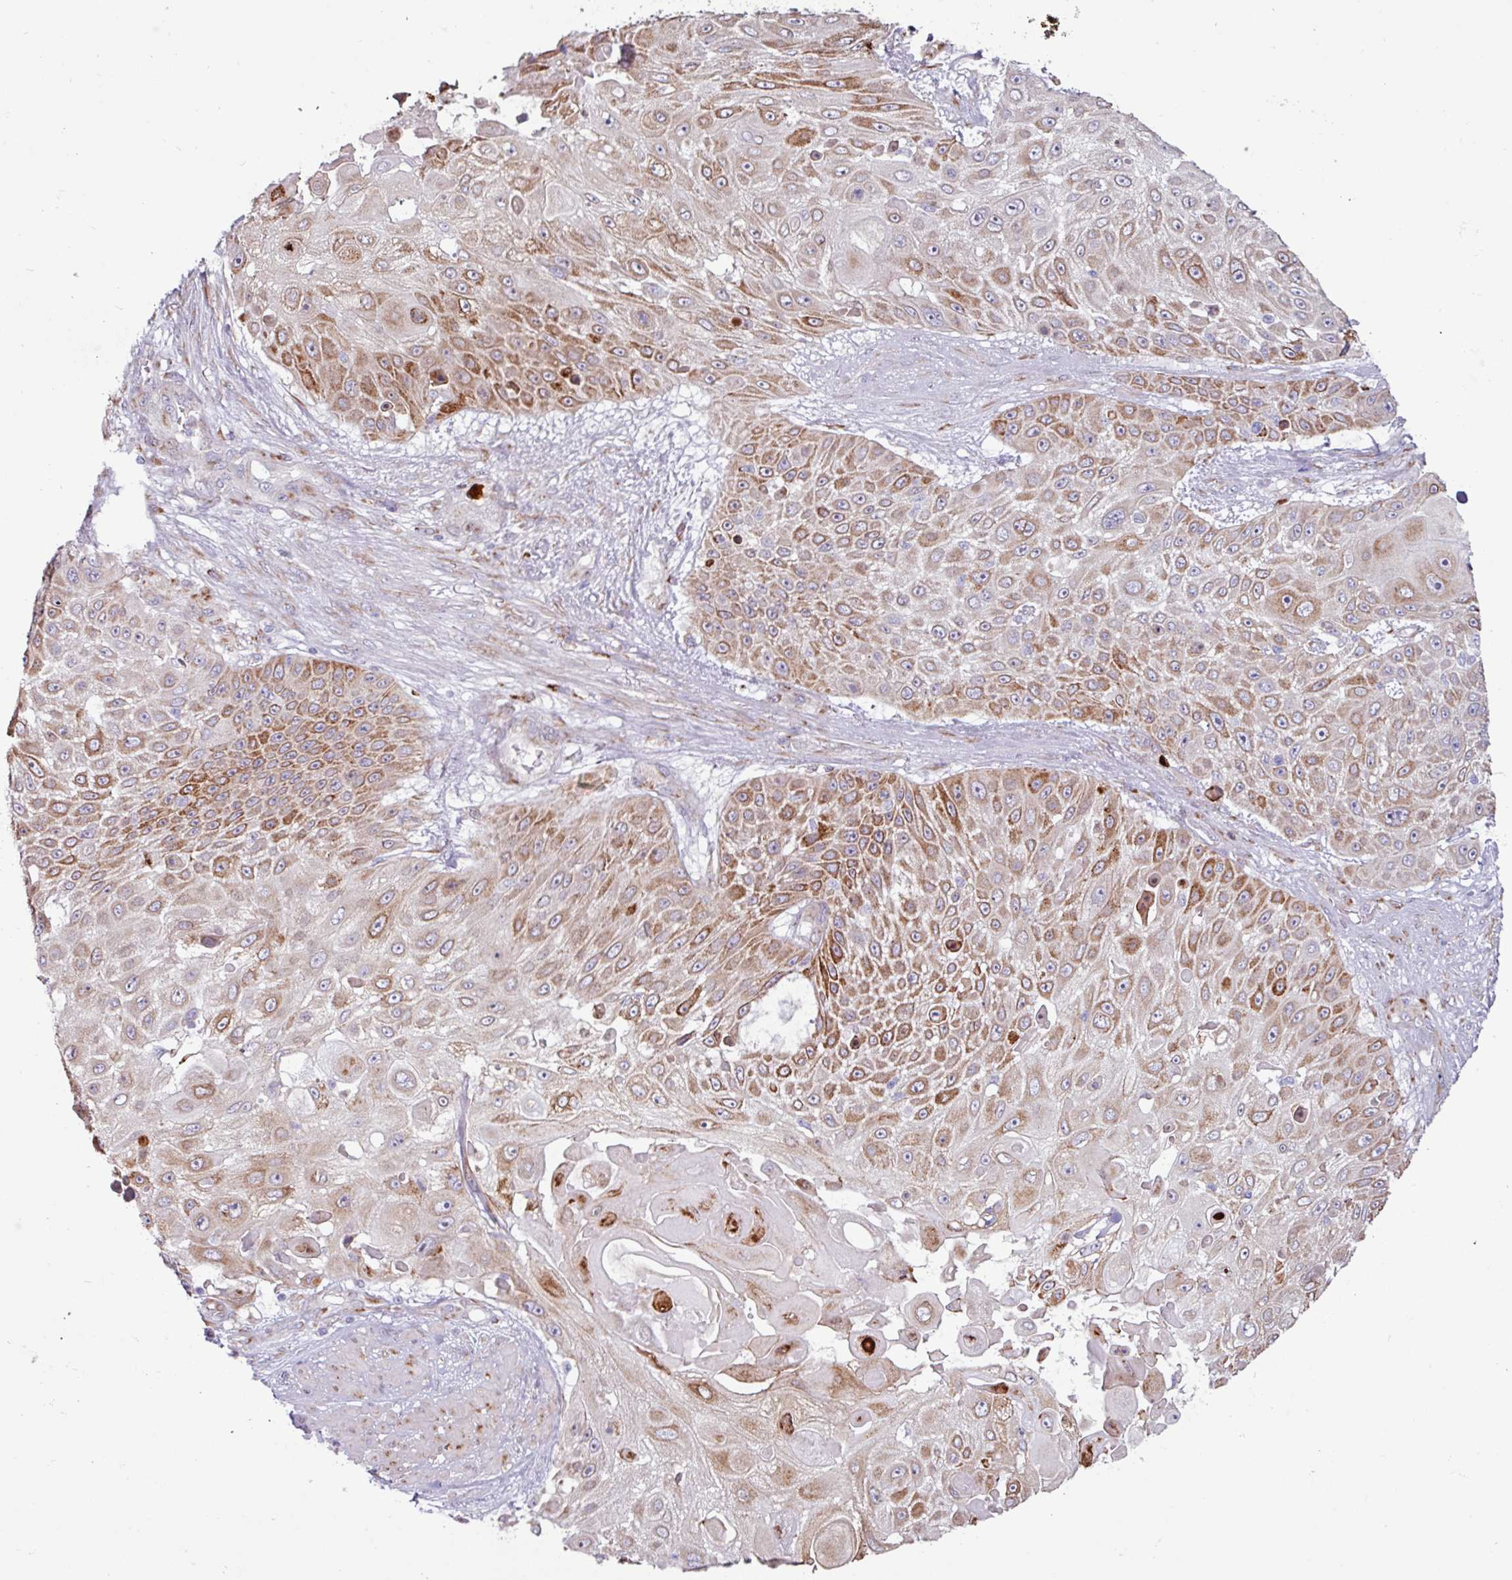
{"staining": {"intensity": "moderate", "quantity": ">75%", "location": "cytoplasmic/membranous"}, "tissue": "skin cancer", "cell_type": "Tumor cells", "image_type": "cancer", "snomed": [{"axis": "morphology", "description": "Squamous cell carcinoma, NOS"}, {"axis": "topography", "description": "Skin"}], "caption": "DAB (3,3'-diaminobenzidine) immunohistochemical staining of human squamous cell carcinoma (skin) exhibits moderate cytoplasmic/membranous protein staining in approximately >75% of tumor cells. The staining was performed using DAB (3,3'-diaminobenzidine), with brown indicating positive protein expression. Nuclei are stained blue with hematoxylin.", "gene": "PPP1R35", "patient": {"sex": "female", "age": 86}}